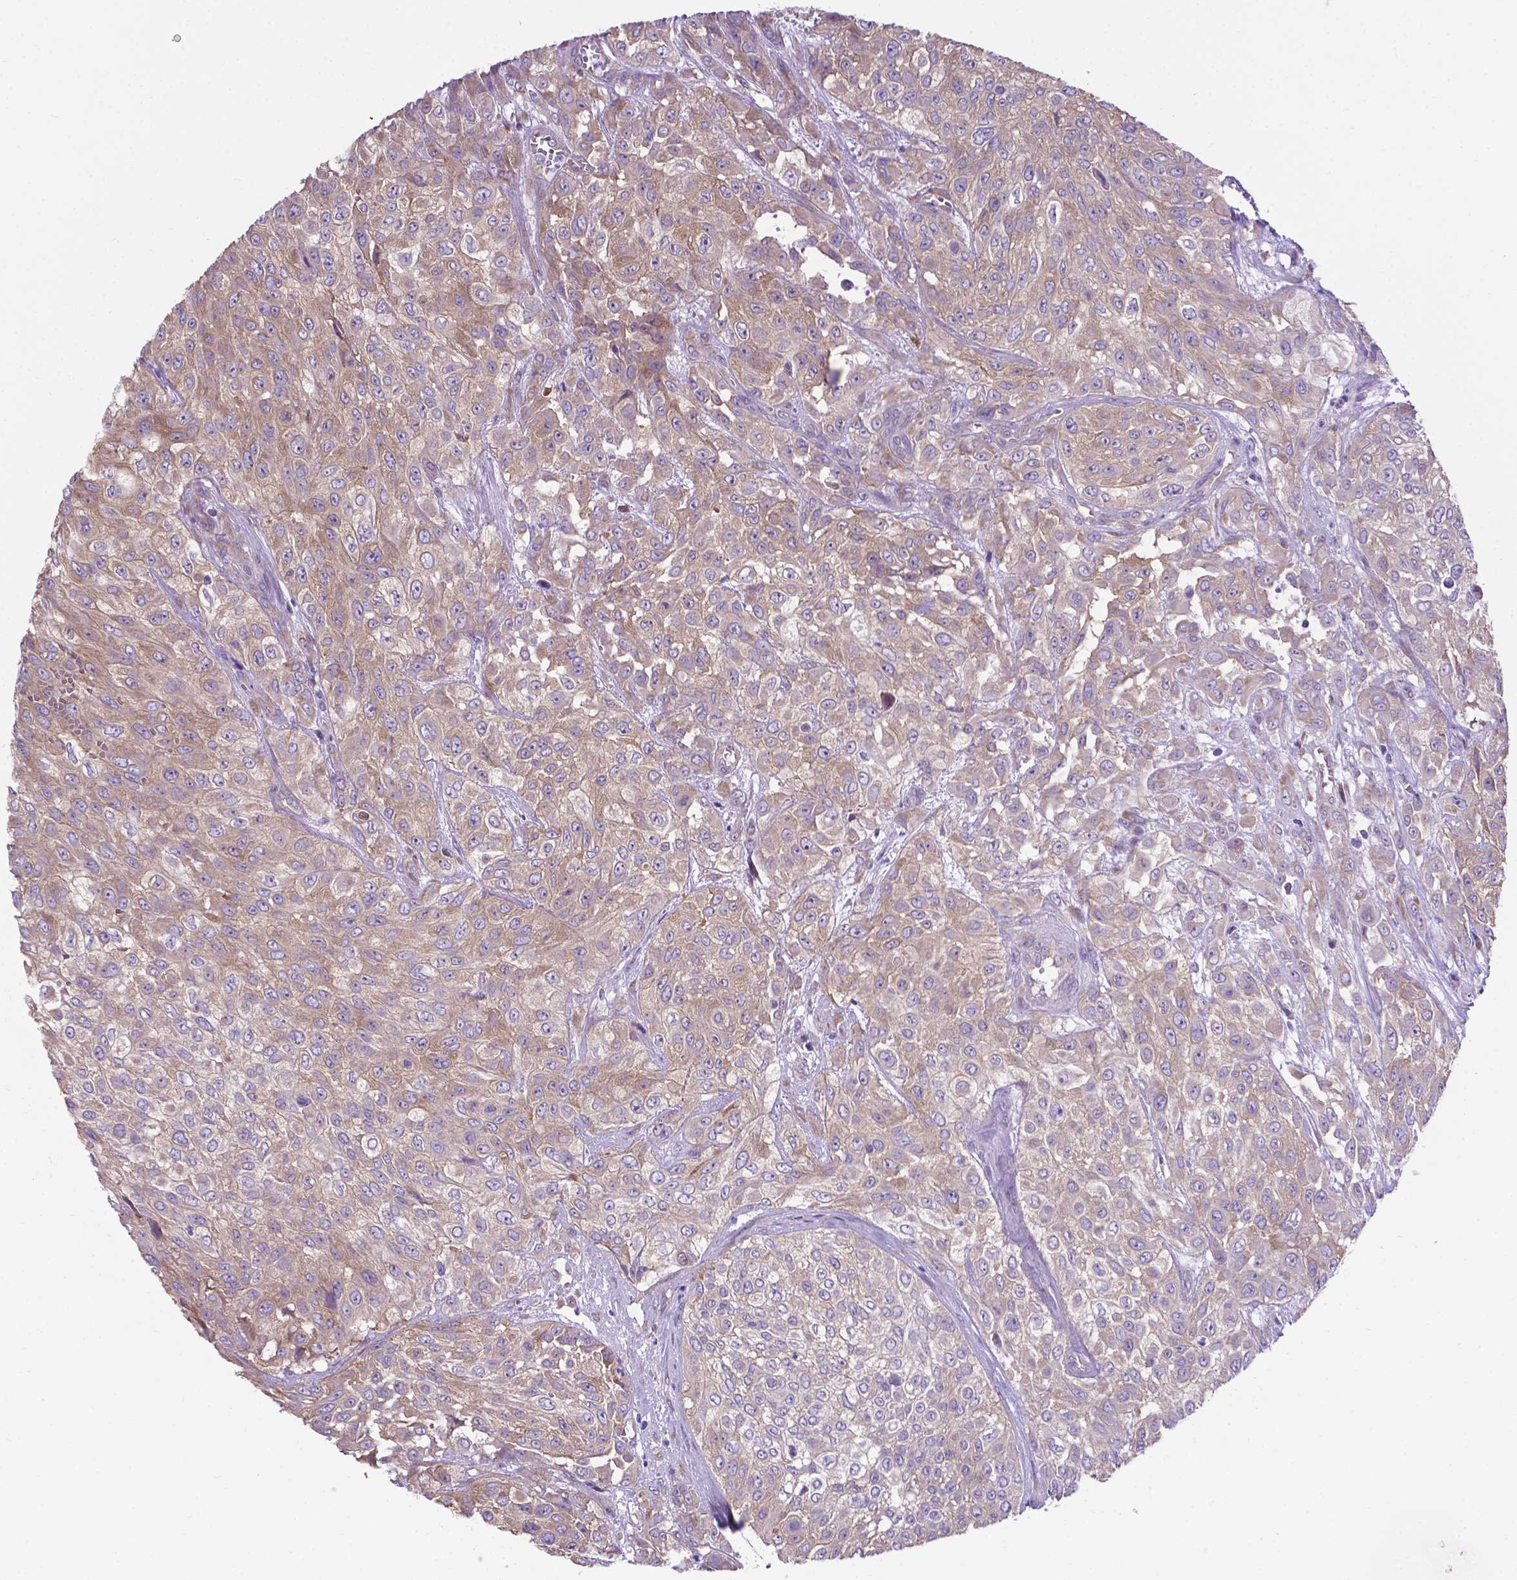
{"staining": {"intensity": "moderate", "quantity": ">75%", "location": "cytoplasmic/membranous"}, "tissue": "urothelial cancer", "cell_type": "Tumor cells", "image_type": "cancer", "snomed": [{"axis": "morphology", "description": "Urothelial carcinoma, High grade"}, {"axis": "topography", "description": "Urinary bladder"}], "caption": "Moderate cytoplasmic/membranous protein positivity is appreciated in about >75% of tumor cells in urothelial carcinoma (high-grade). (Brightfield microscopy of DAB IHC at high magnification).", "gene": "RPL6", "patient": {"sex": "male", "age": 57}}